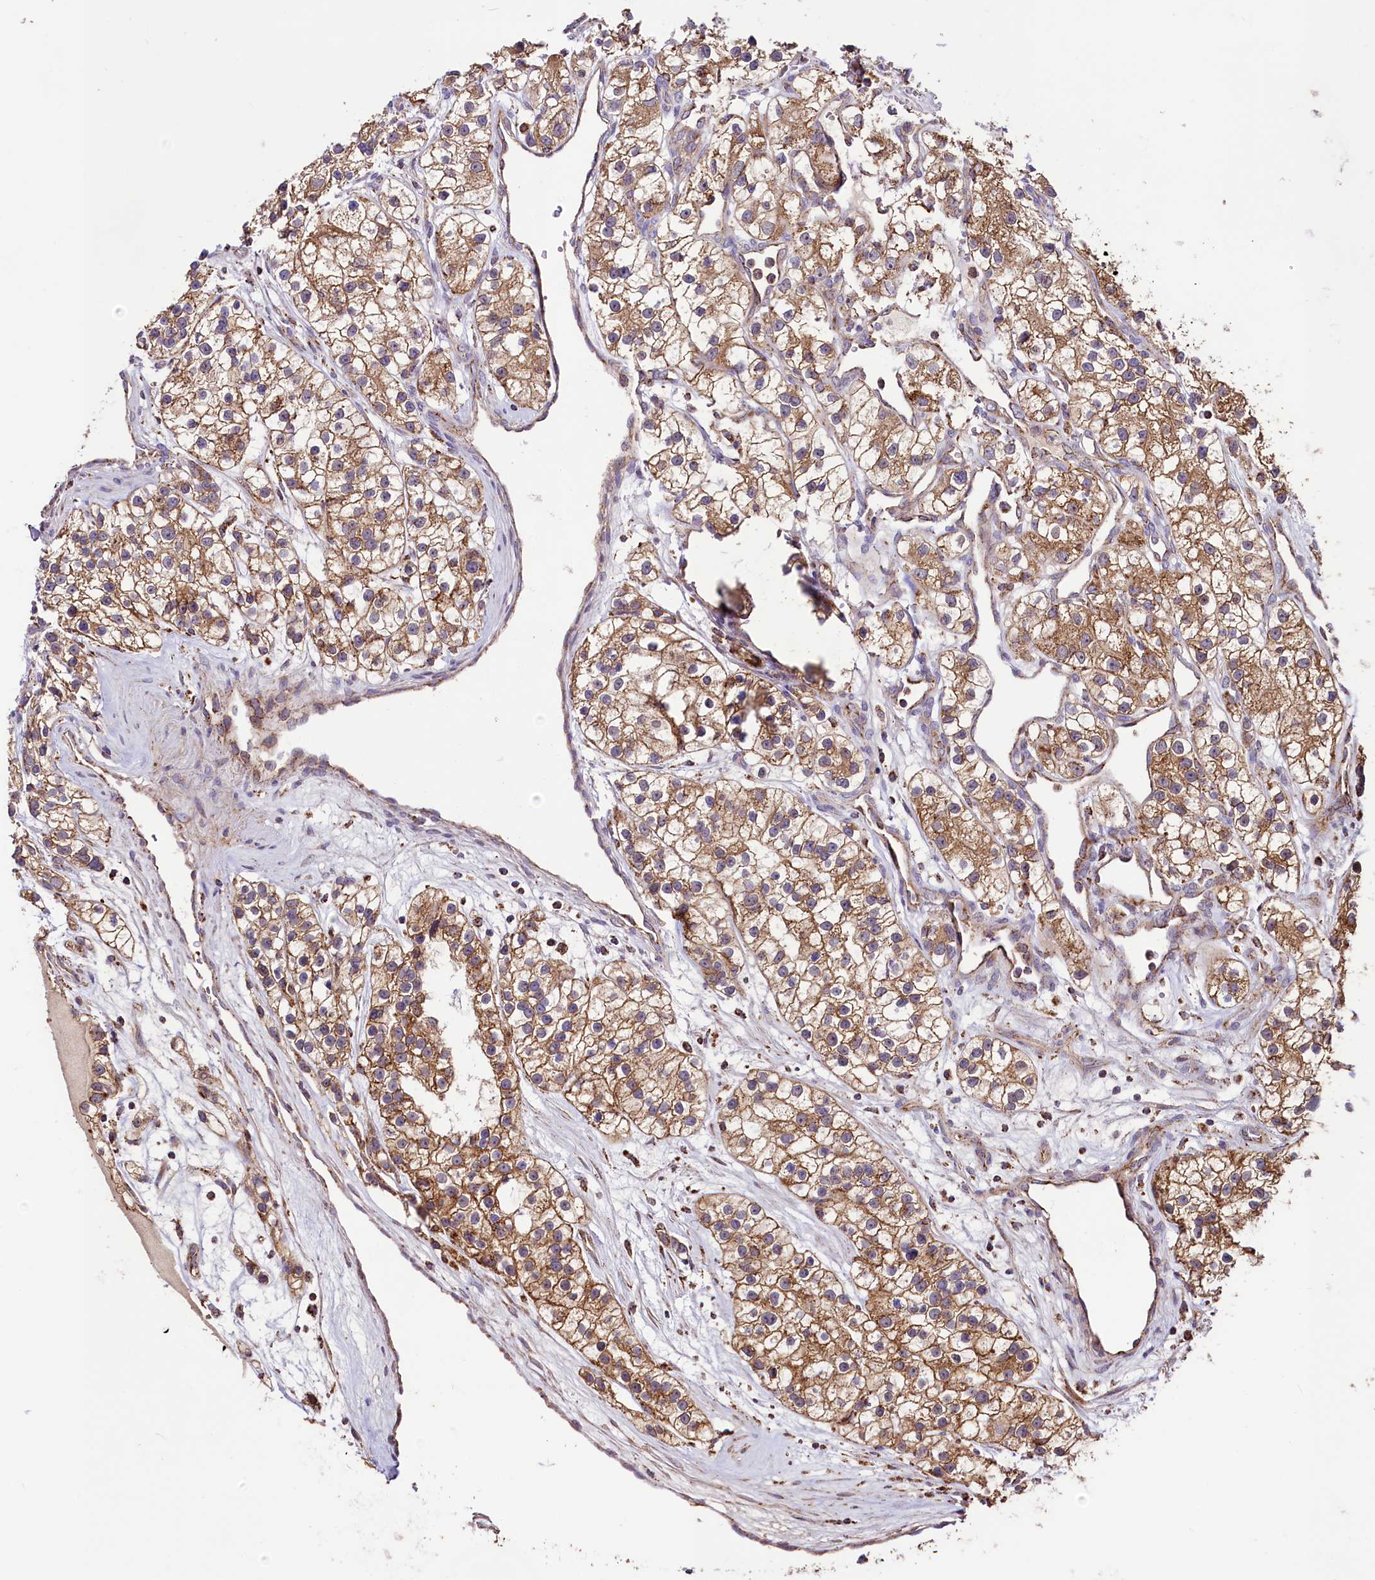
{"staining": {"intensity": "moderate", "quantity": ">75%", "location": "cytoplasmic/membranous"}, "tissue": "renal cancer", "cell_type": "Tumor cells", "image_type": "cancer", "snomed": [{"axis": "morphology", "description": "Adenocarcinoma, NOS"}, {"axis": "topography", "description": "Kidney"}], "caption": "This is an image of immunohistochemistry staining of renal adenocarcinoma, which shows moderate positivity in the cytoplasmic/membranous of tumor cells.", "gene": "STARD5", "patient": {"sex": "female", "age": 57}}